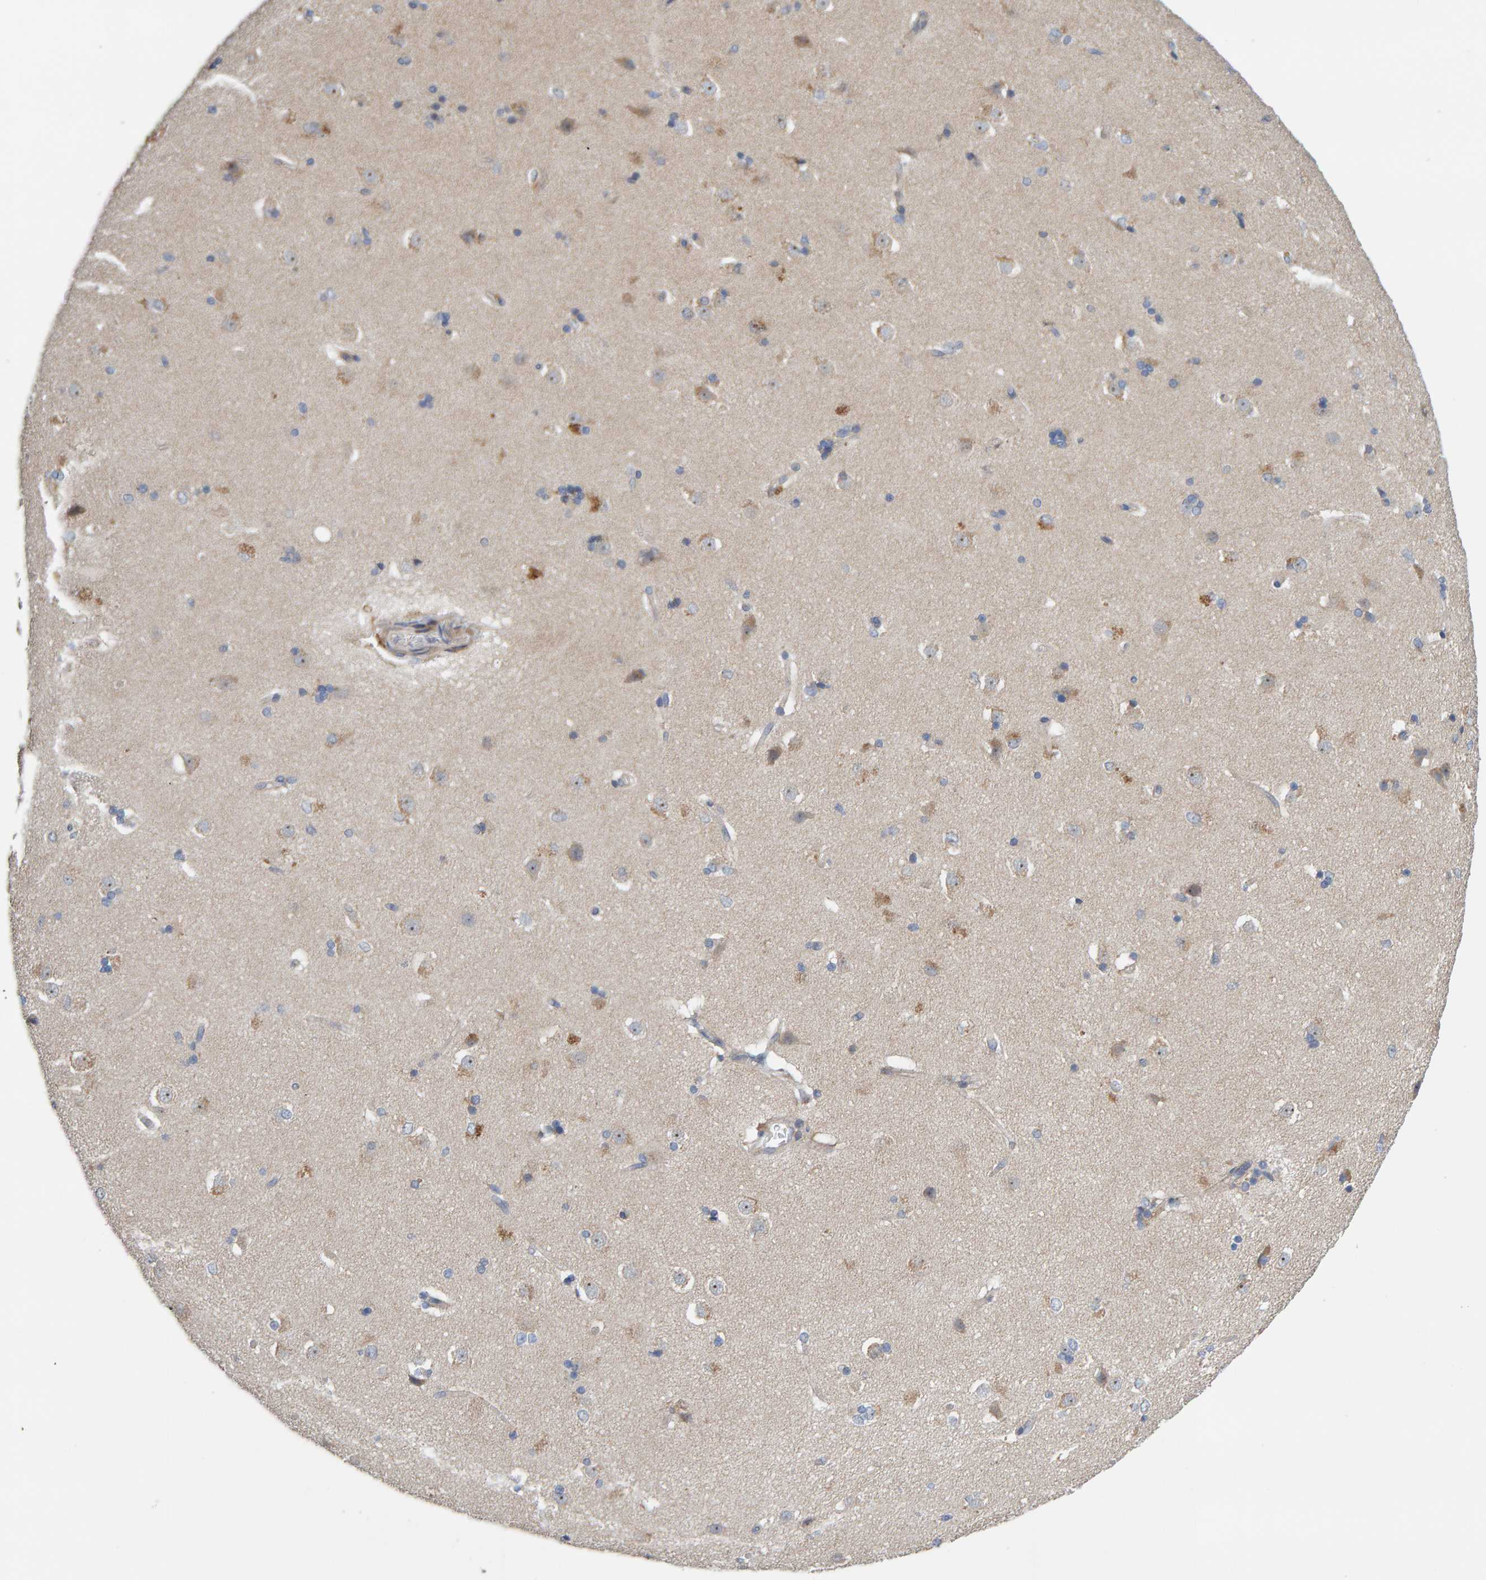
{"staining": {"intensity": "moderate", "quantity": "<25%", "location": "cytoplasmic/membranous"}, "tissue": "caudate", "cell_type": "Glial cells", "image_type": "normal", "snomed": [{"axis": "morphology", "description": "Normal tissue, NOS"}, {"axis": "topography", "description": "Lateral ventricle wall"}], "caption": "Caudate stained with DAB immunohistochemistry exhibits low levels of moderate cytoplasmic/membranous expression in about <25% of glial cells.", "gene": "CCM2", "patient": {"sex": "female", "age": 19}}